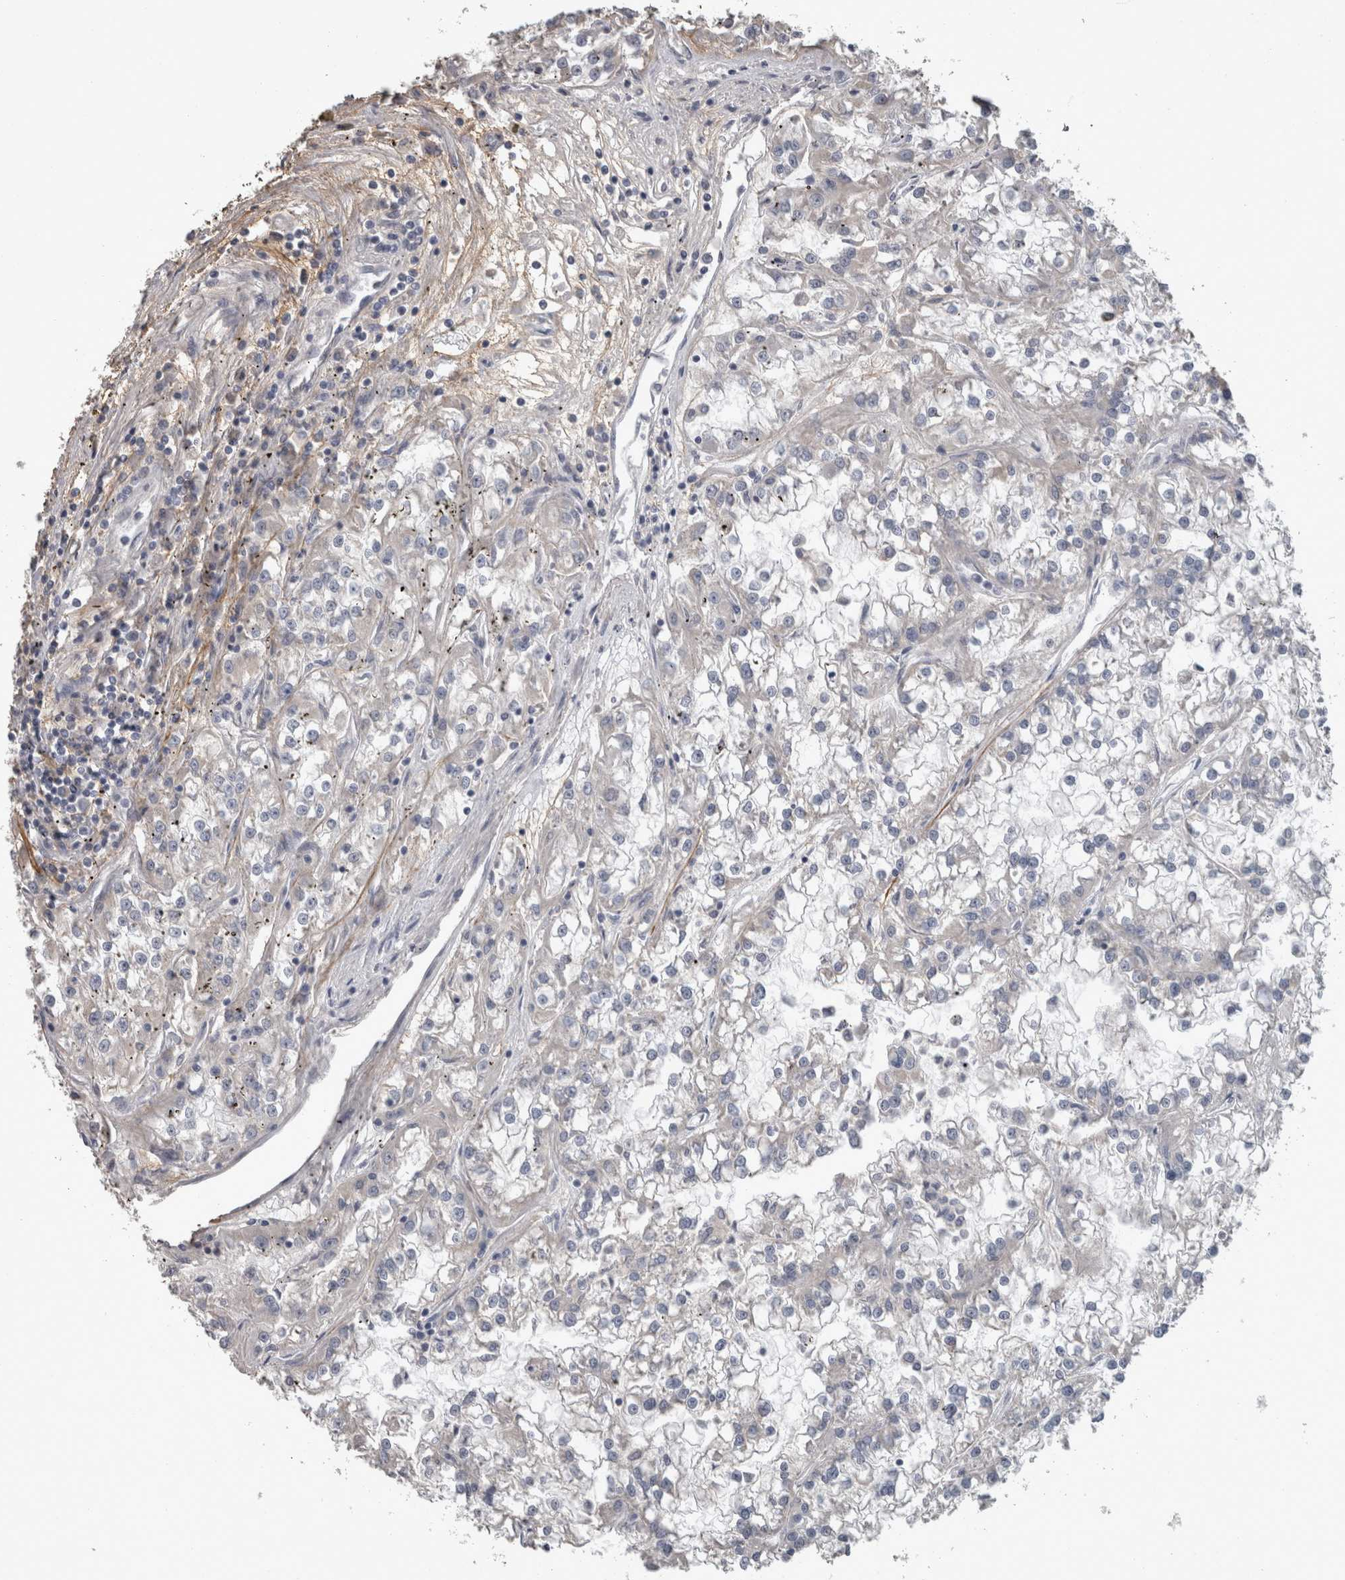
{"staining": {"intensity": "negative", "quantity": "none", "location": "none"}, "tissue": "renal cancer", "cell_type": "Tumor cells", "image_type": "cancer", "snomed": [{"axis": "morphology", "description": "Adenocarcinoma, NOS"}, {"axis": "topography", "description": "Kidney"}], "caption": "Tumor cells are negative for brown protein staining in renal cancer.", "gene": "EFEMP2", "patient": {"sex": "female", "age": 52}}